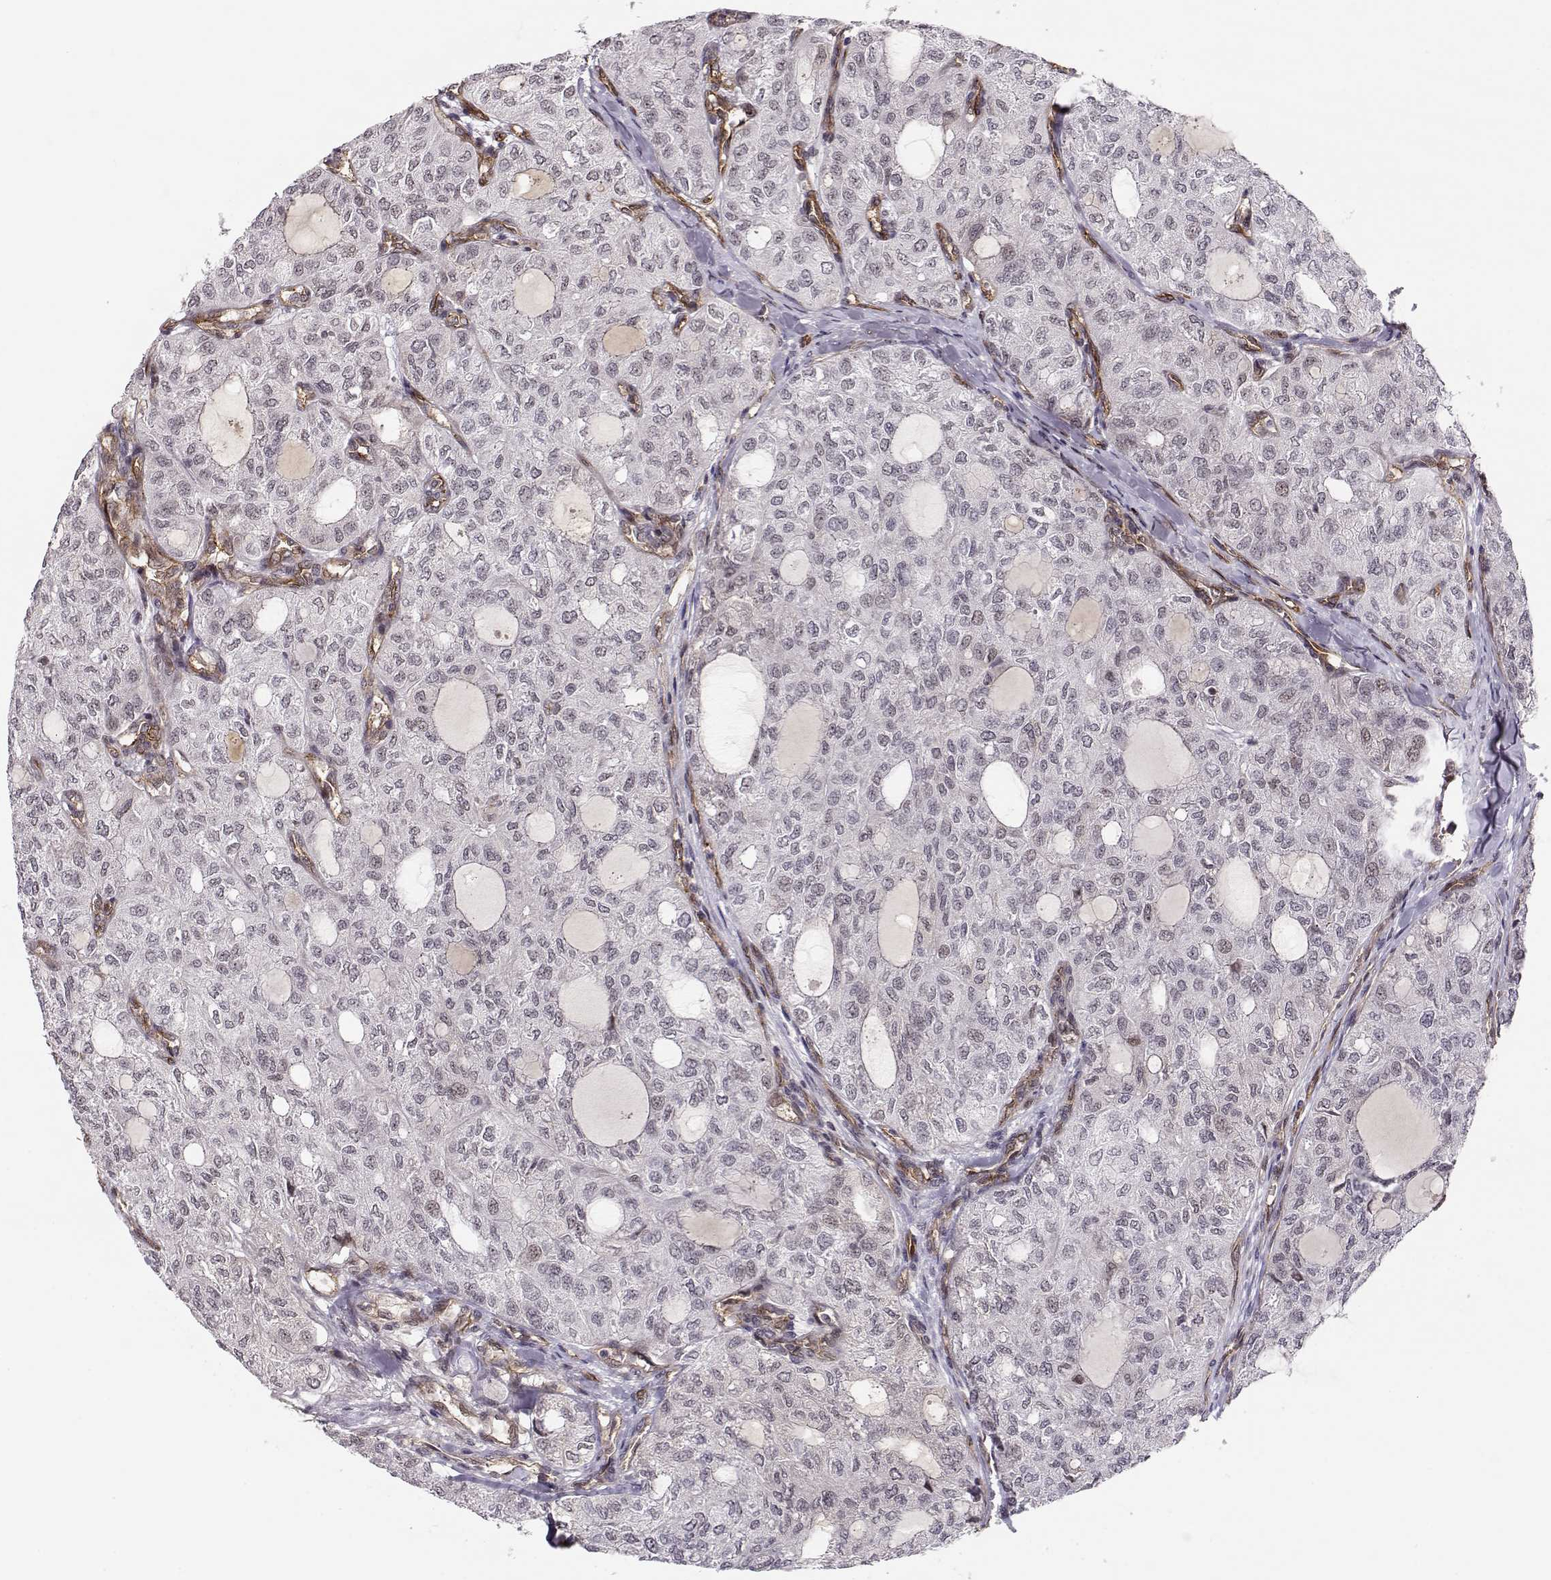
{"staining": {"intensity": "moderate", "quantity": "<25%", "location": "nuclear"}, "tissue": "thyroid cancer", "cell_type": "Tumor cells", "image_type": "cancer", "snomed": [{"axis": "morphology", "description": "Follicular adenoma carcinoma, NOS"}, {"axis": "topography", "description": "Thyroid gland"}], "caption": "A photomicrograph of human thyroid follicular adenoma carcinoma stained for a protein exhibits moderate nuclear brown staining in tumor cells. The staining was performed using DAB (3,3'-diaminobenzidine) to visualize the protein expression in brown, while the nuclei were stained in blue with hematoxylin (Magnification: 20x).", "gene": "CIR1", "patient": {"sex": "male", "age": 75}}